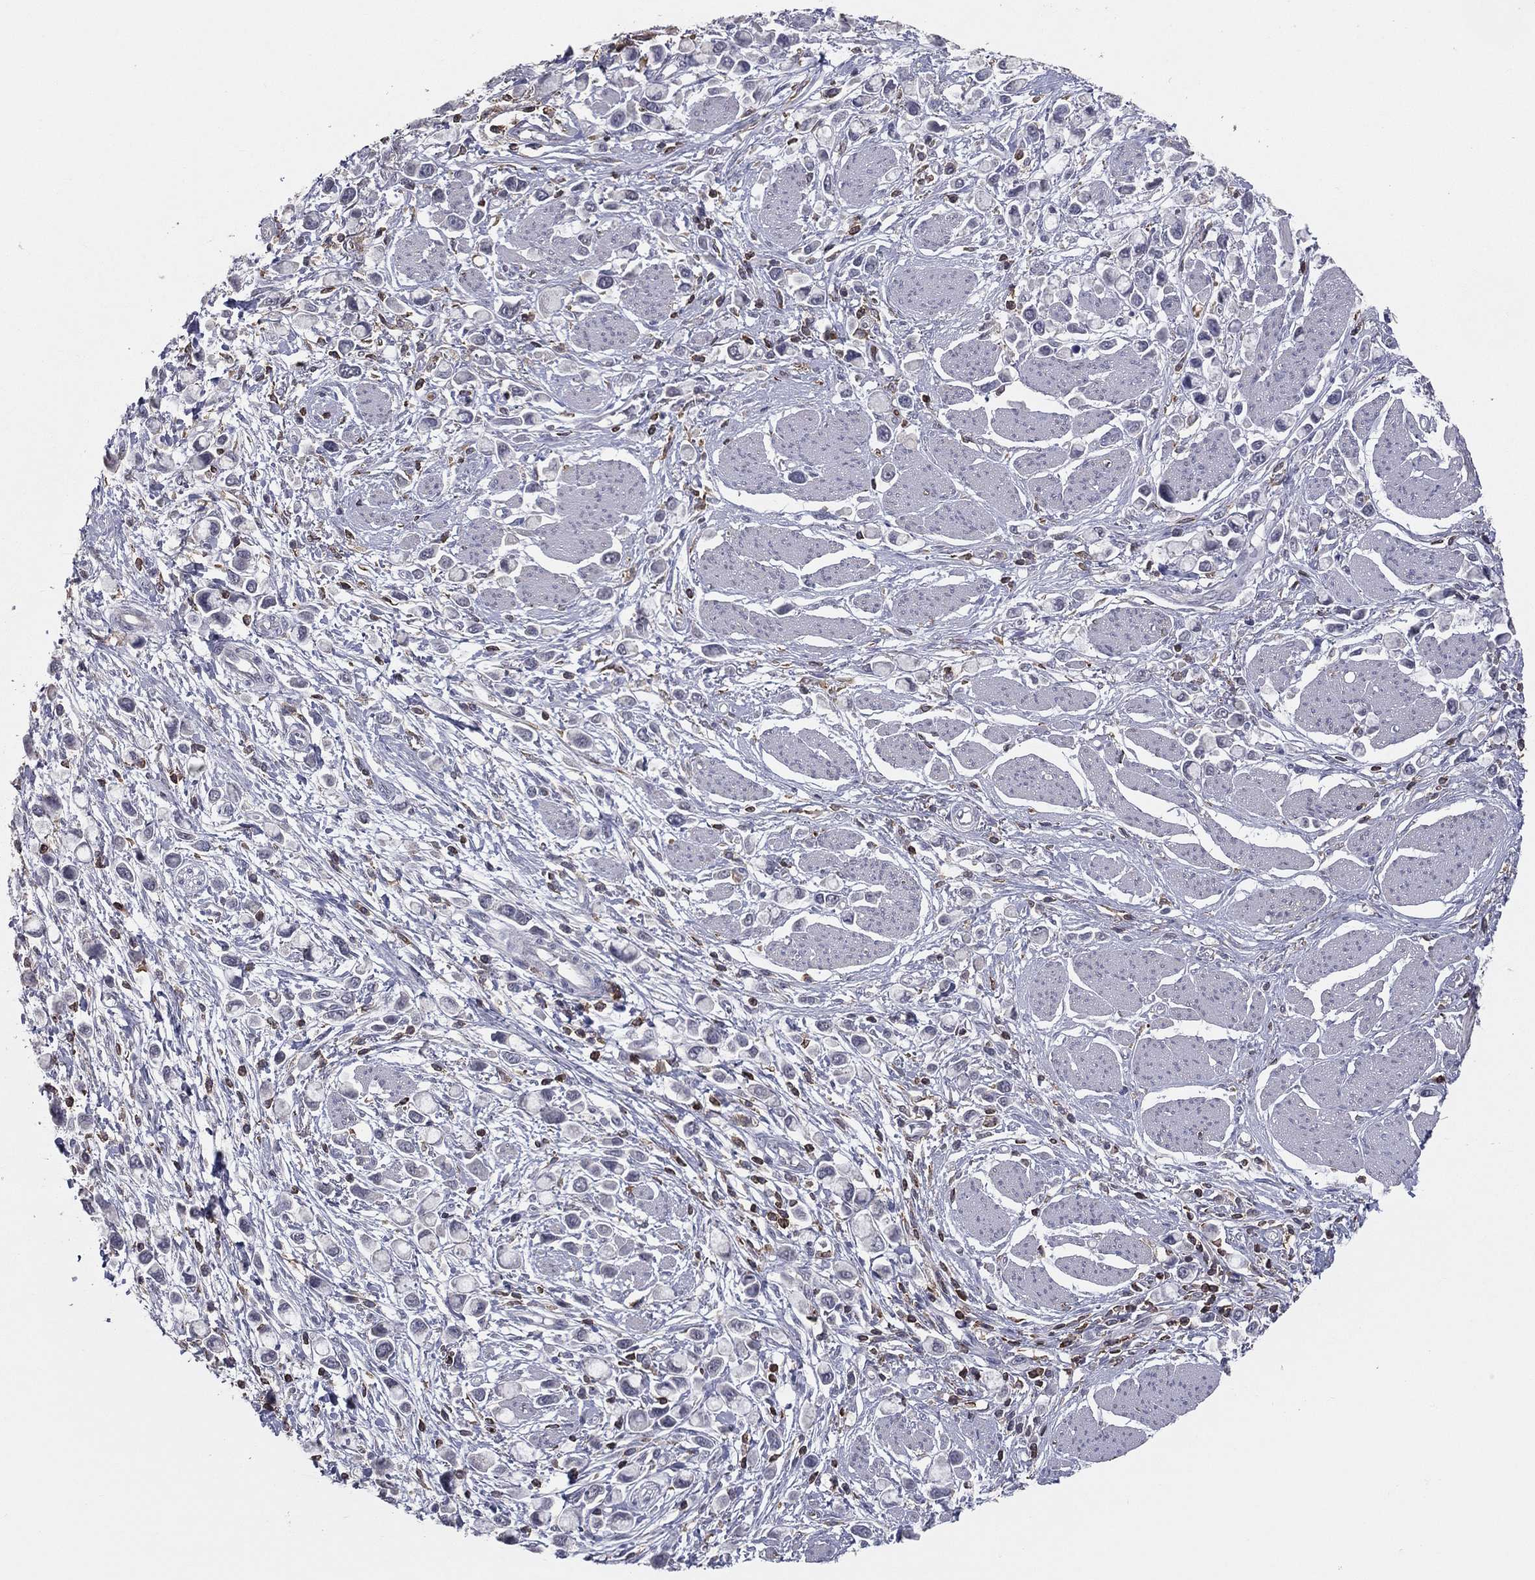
{"staining": {"intensity": "negative", "quantity": "none", "location": "none"}, "tissue": "stomach cancer", "cell_type": "Tumor cells", "image_type": "cancer", "snomed": [{"axis": "morphology", "description": "Adenocarcinoma, NOS"}, {"axis": "topography", "description": "Stomach"}], "caption": "IHC of human adenocarcinoma (stomach) reveals no positivity in tumor cells.", "gene": "PSTPIP1", "patient": {"sex": "female", "age": 81}}